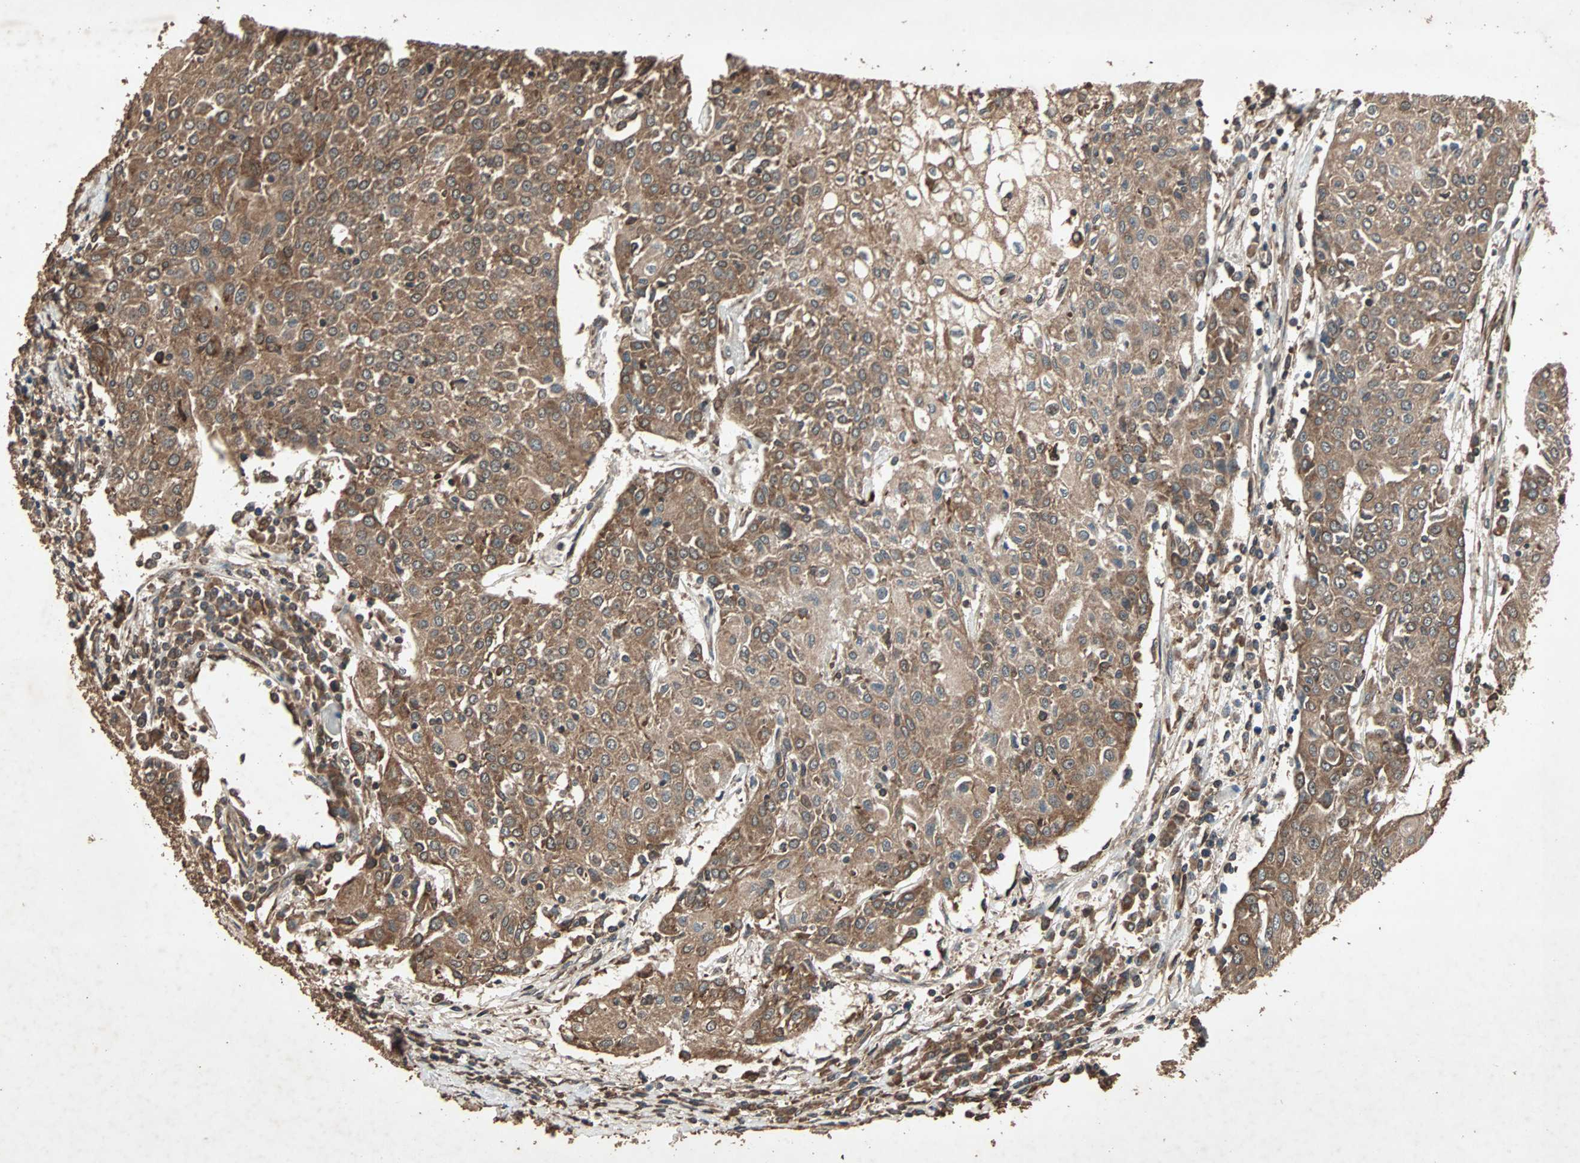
{"staining": {"intensity": "moderate", "quantity": ">75%", "location": "cytoplasmic/membranous"}, "tissue": "urothelial cancer", "cell_type": "Tumor cells", "image_type": "cancer", "snomed": [{"axis": "morphology", "description": "Urothelial carcinoma, High grade"}, {"axis": "topography", "description": "Urinary bladder"}], "caption": "IHC photomicrograph of human high-grade urothelial carcinoma stained for a protein (brown), which shows medium levels of moderate cytoplasmic/membranous expression in about >75% of tumor cells.", "gene": "LAMTOR5", "patient": {"sex": "female", "age": 85}}